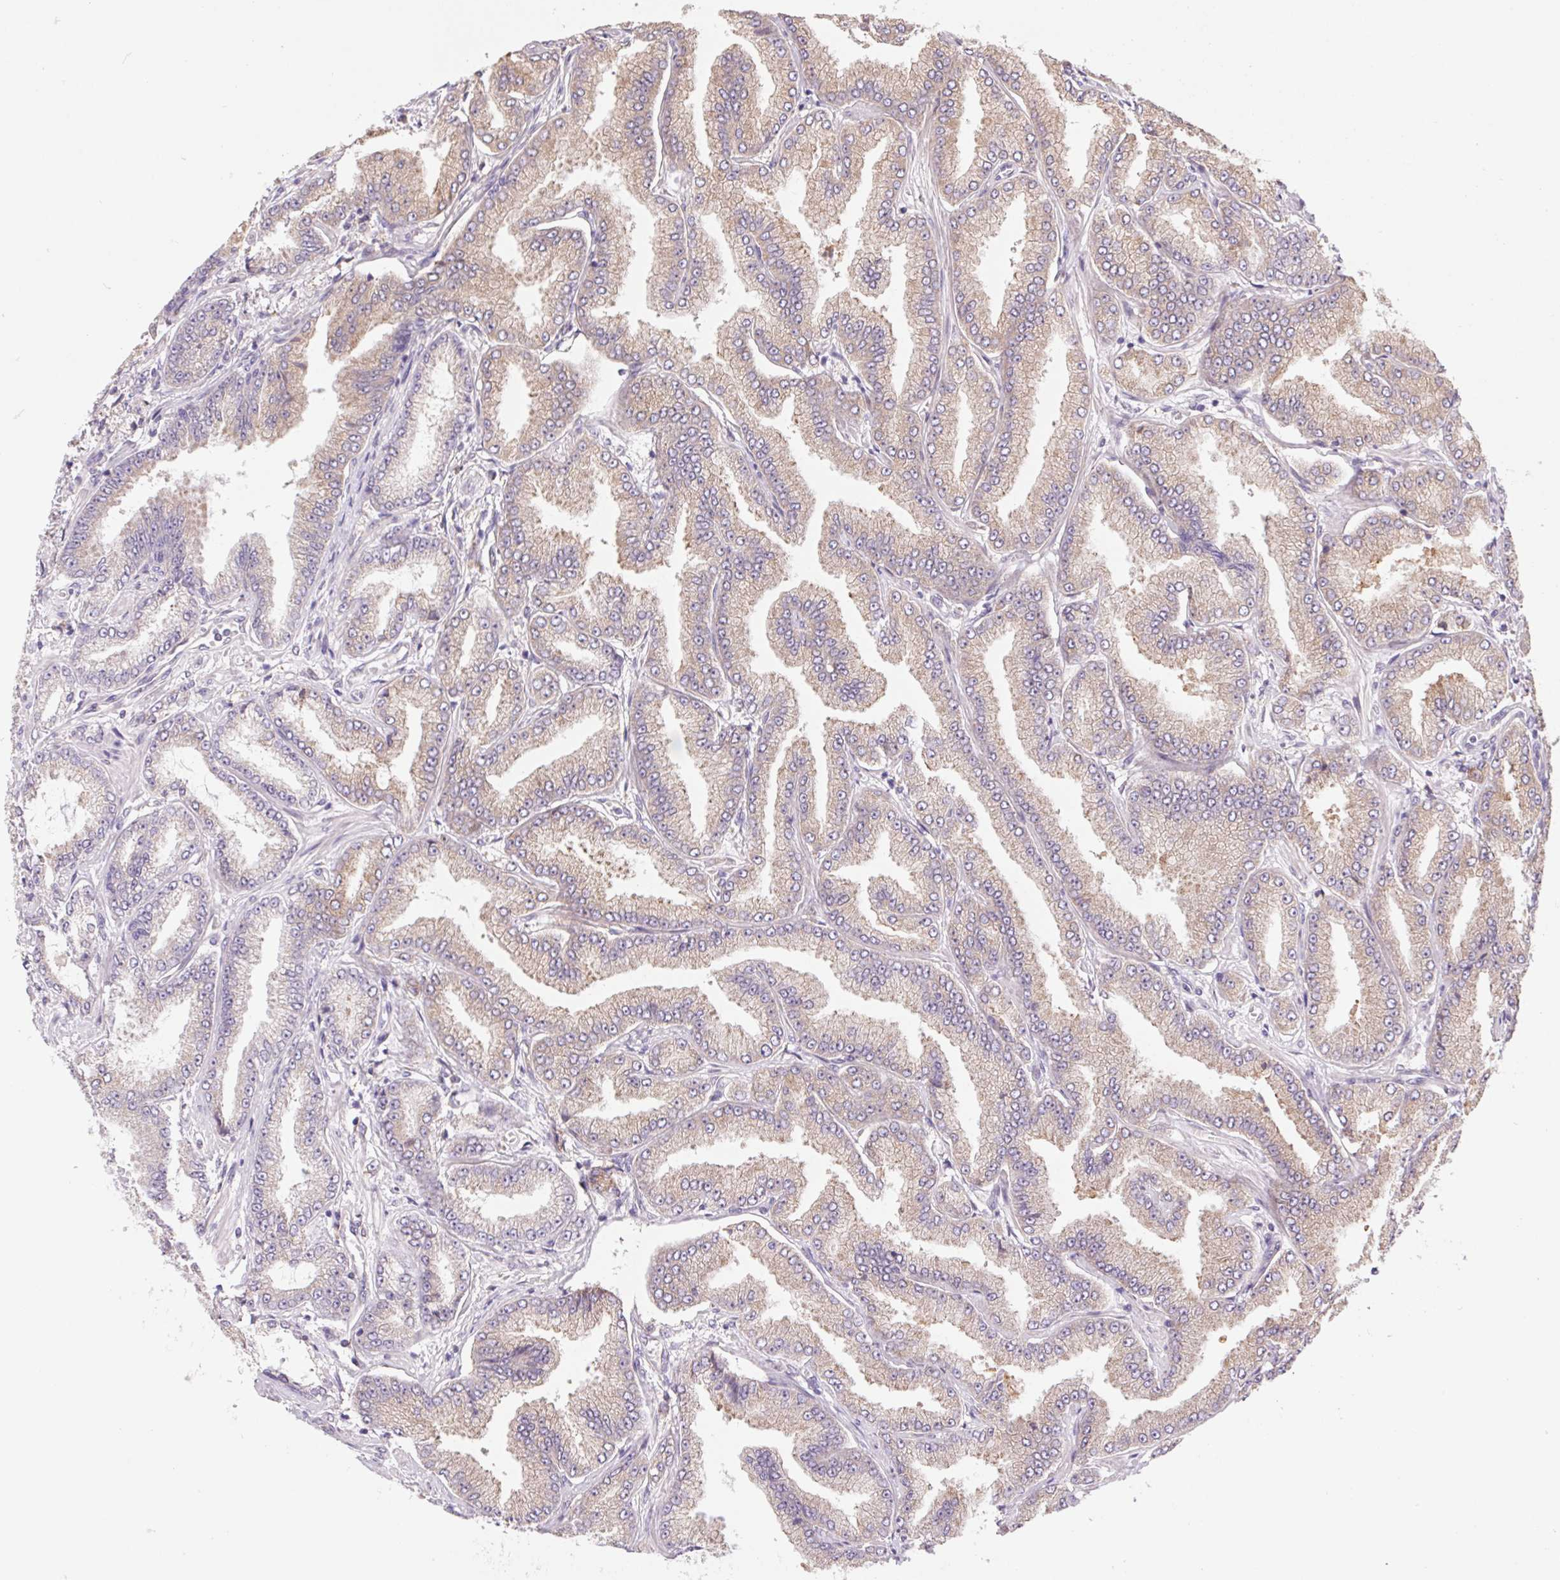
{"staining": {"intensity": "weak", "quantity": "25%-75%", "location": "cytoplasmic/membranous"}, "tissue": "prostate cancer", "cell_type": "Tumor cells", "image_type": "cancer", "snomed": [{"axis": "morphology", "description": "Adenocarcinoma, Low grade"}, {"axis": "topography", "description": "Prostate"}], "caption": "The immunohistochemical stain shows weak cytoplasmic/membranous expression in tumor cells of low-grade adenocarcinoma (prostate) tissue.", "gene": "KLHL20", "patient": {"sex": "male", "age": 55}}